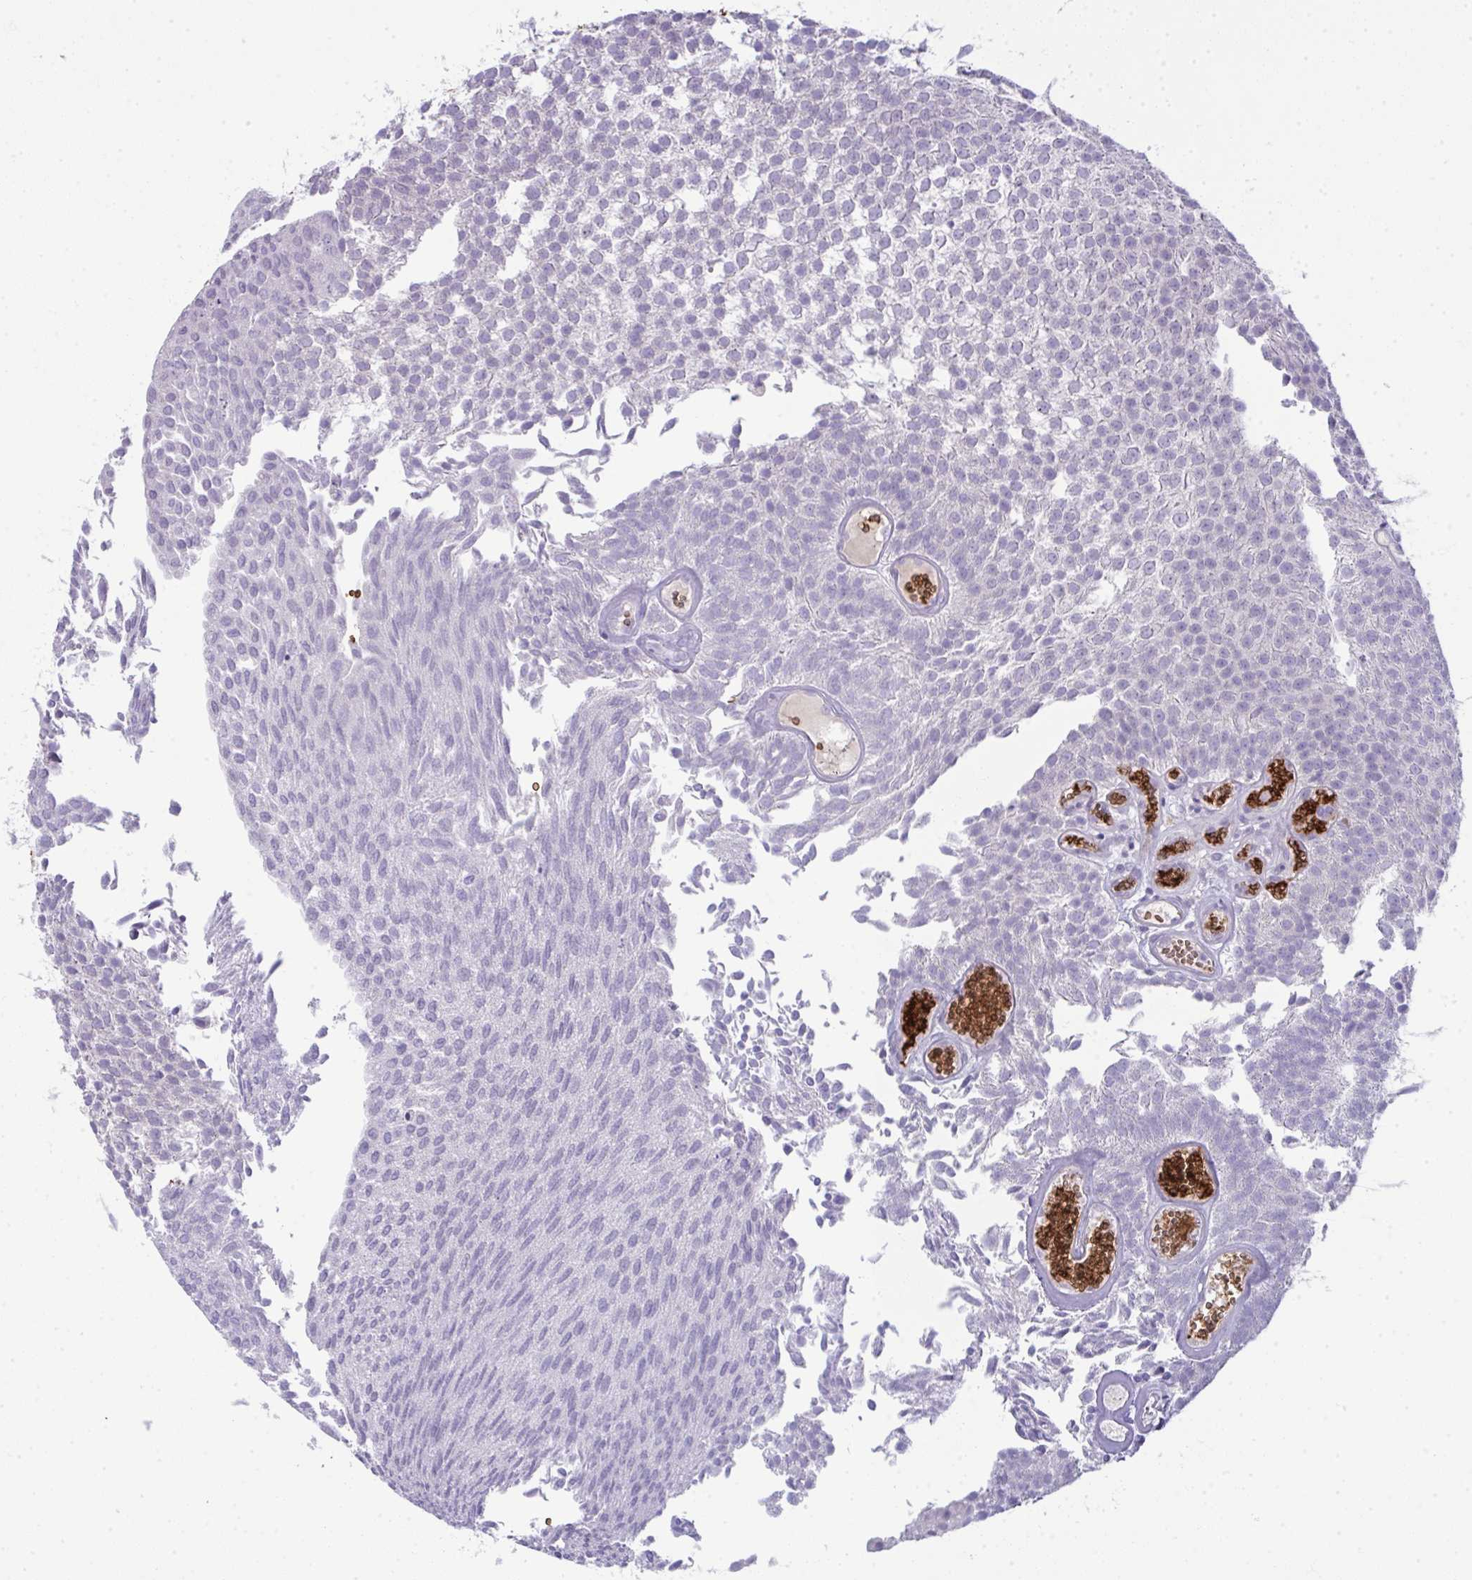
{"staining": {"intensity": "negative", "quantity": "none", "location": "none"}, "tissue": "urothelial cancer", "cell_type": "Tumor cells", "image_type": "cancer", "snomed": [{"axis": "morphology", "description": "Urothelial carcinoma, Low grade"}, {"axis": "topography", "description": "Urinary bladder"}], "caption": "This is an immunohistochemistry photomicrograph of urothelial carcinoma (low-grade). There is no positivity in tumor cells.", "gene": "SPTB", "patient": {"sex": "male", "age": 82}}